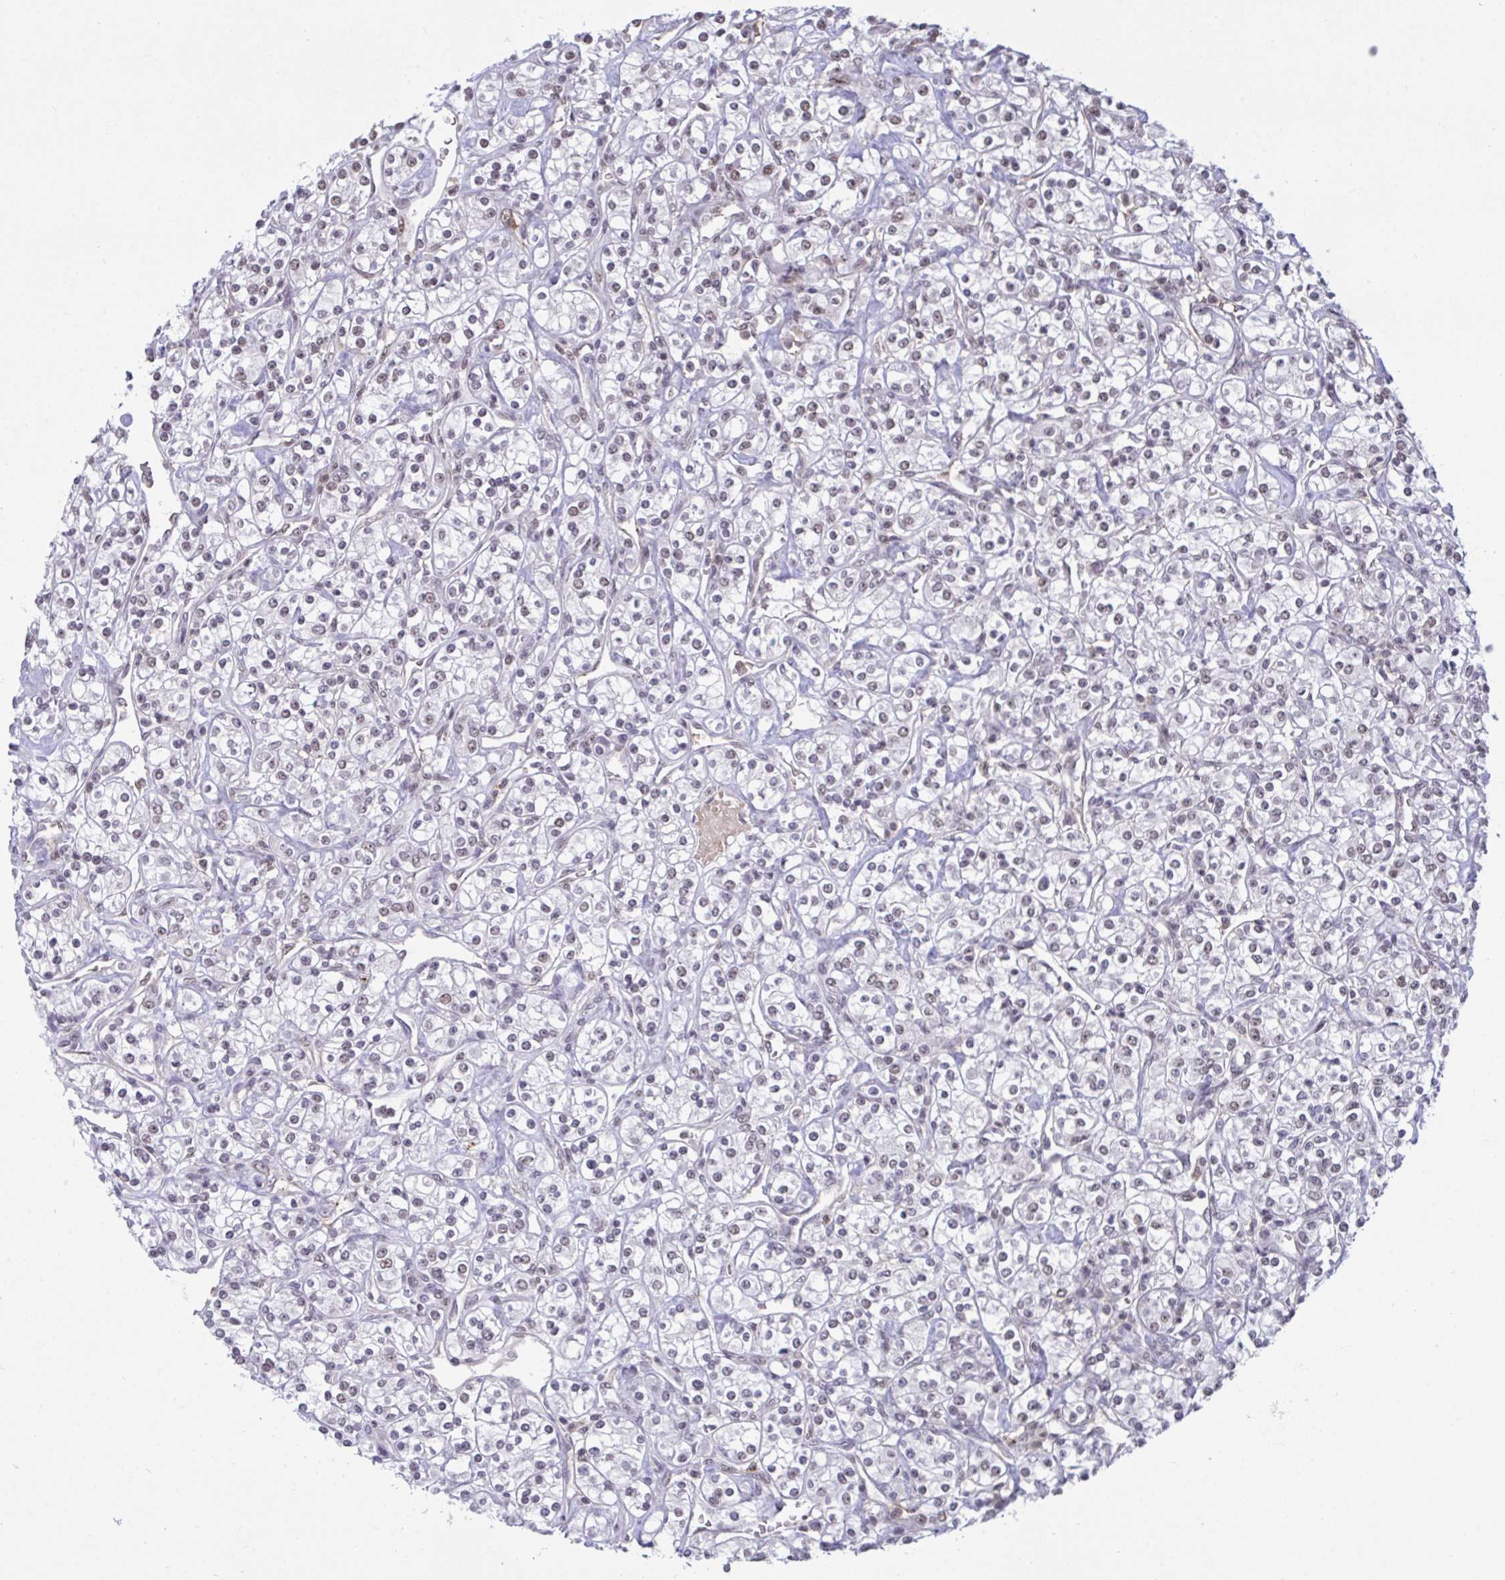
{"staining": {"intensity": "weak", "quantity": "25%-75%", "location": "nuclear"}, "tissue": "renal cancer", "cell_type": "Tumor cells", "image_type": "cancer", "snomed": [{"axis": "morphology", "description": "Adenocarcinoma, NOS"}, {"axis": "topography", "description": "Kidney"}], "caption": "Renal adenocarcinoma stained with a protein marker shows weak staining in tumor cells.", "gene": "PUF60", "patient": {"sex": "male", "age": 77}}